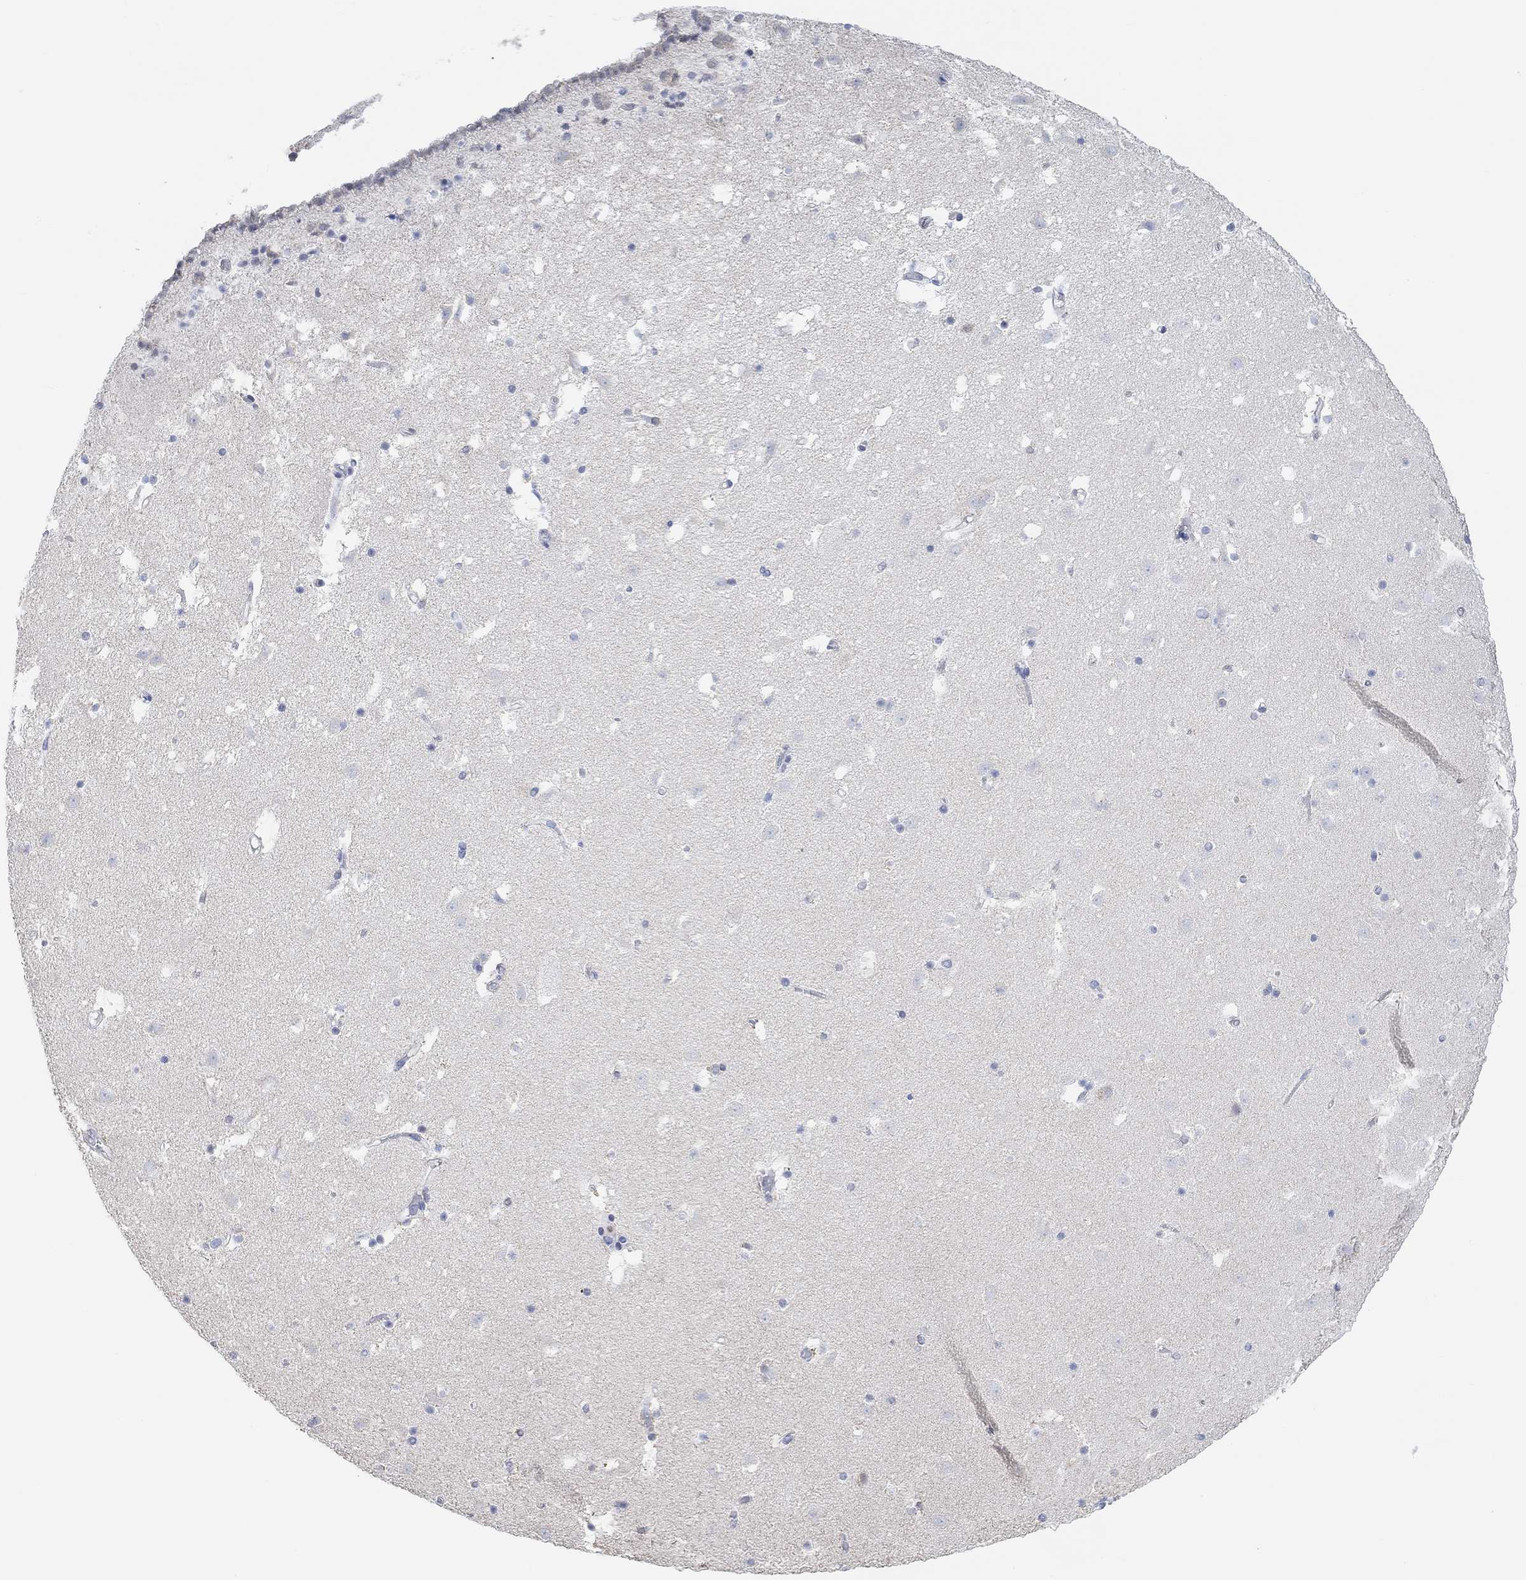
{"staining": {"intensity": "negative", "quantity": "none", "location": "none"}, "tissue": "caudate", "cell_type": "Glial cells", "image_type": "normal", "snomed": [{"axis": "morphology", "description": "Normal tissue, NOS"}, {"axis": "topography", "description": "Lateral ventricle wall"}], "caption": "Immunohistochemistry of unremarkable human caudate exhibits no positivity in glial cells. (Stains: DAB (3,3'-diaminobenzidine) immunohistochemistry with hematoxylin counter stain, Microscopy: brightfield microscopy at high magnification).", "gene": "MUC1", "patient": {"sex": "female", "age": 42}}